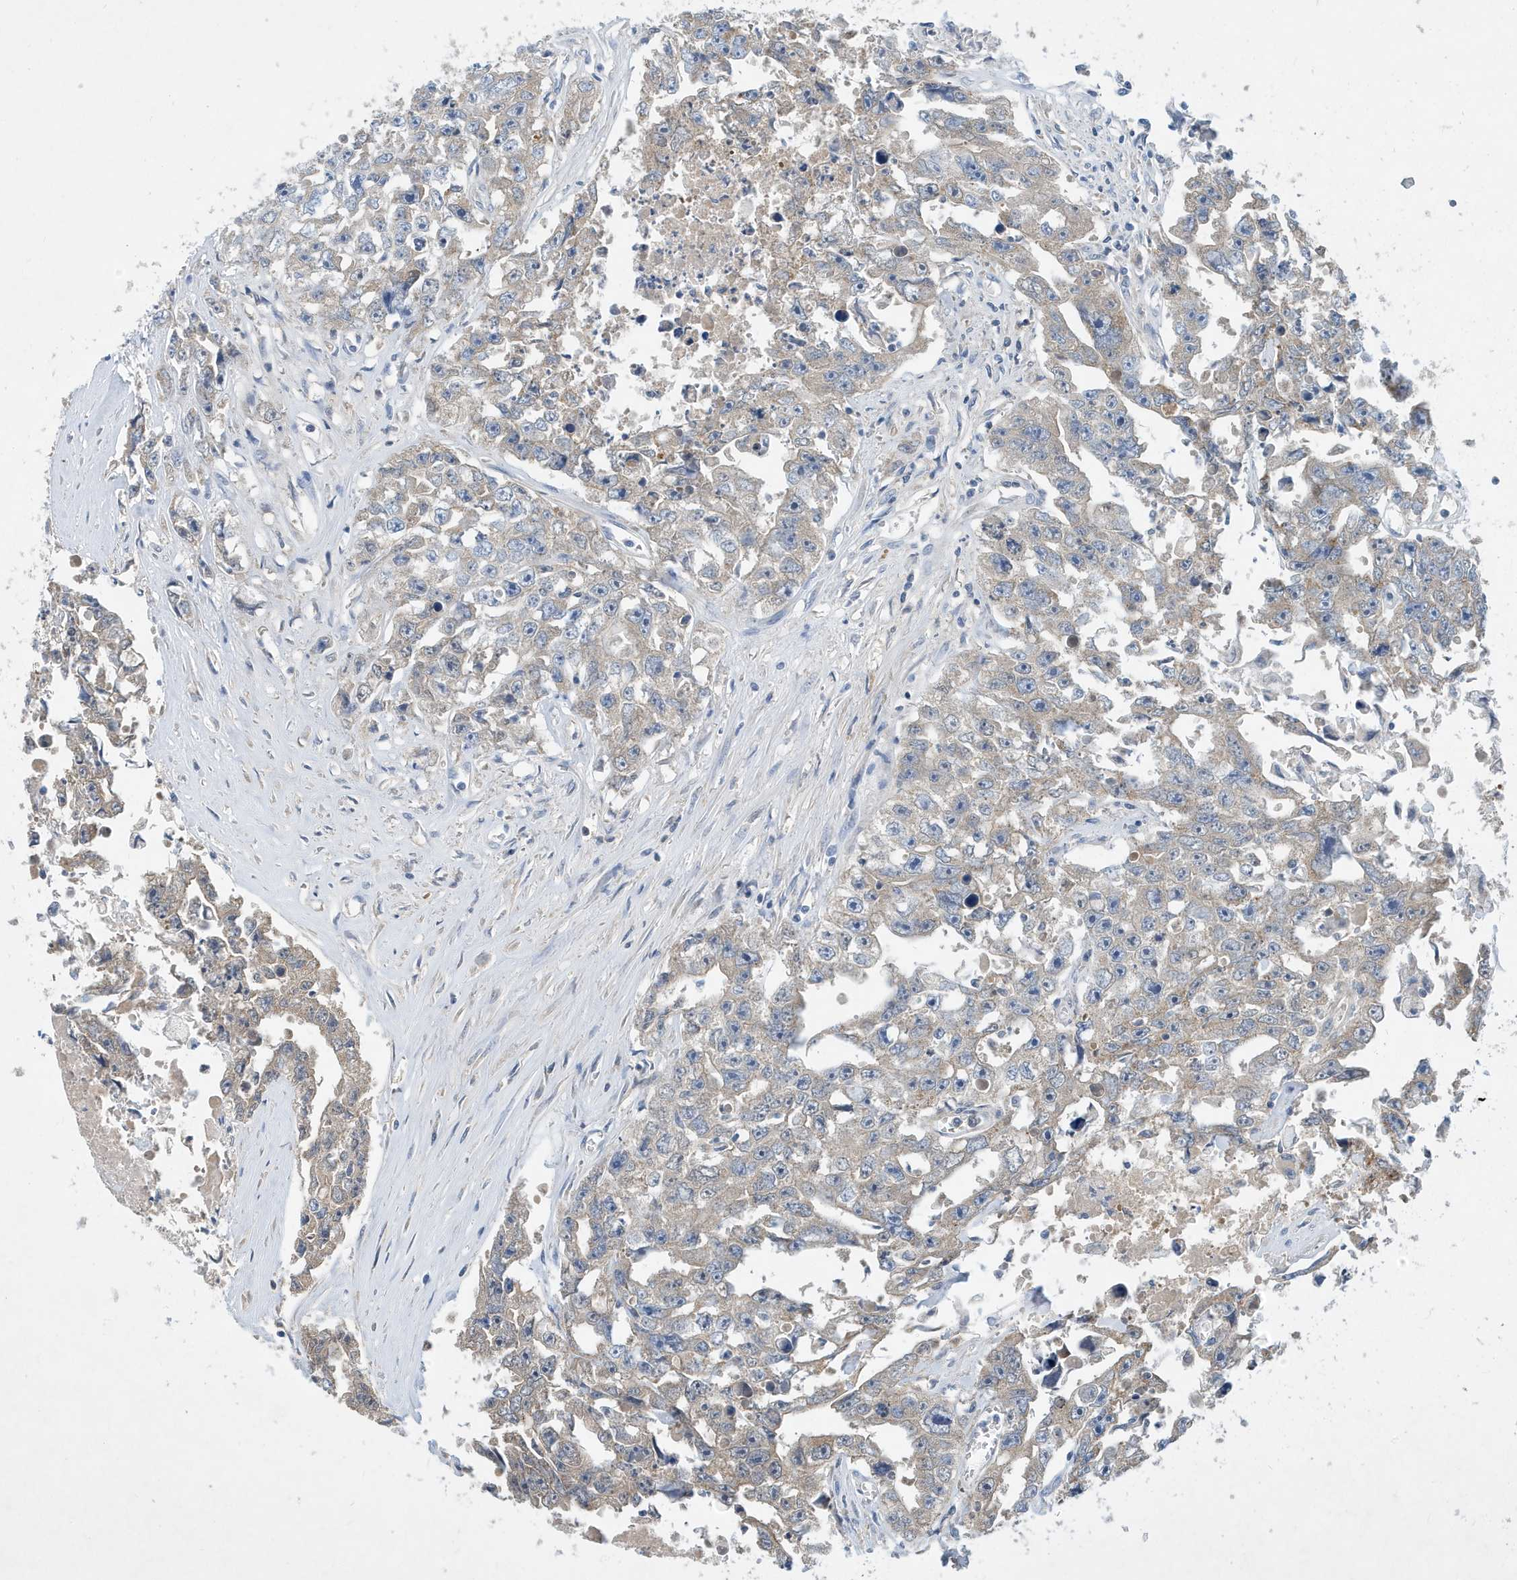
{"staining": {"intensity": "weak", "quantity": "<25%", "location": "cytoplasmic/membranous"}, "tissue": "testis cancer", "cell_type": "Tumor cells", "image_type": "cancer", "snomed": [{"axis": "morphology", "description": "Seminoma, NOS"}, {"axis": "morphology", "description": "Carcinoma, Embryonal, NOS"}, {"axis": "topography", "description": "Testis"}], "caption": "A high-resolution micrograph shows immunohistochemistry (IHC) staining of testis embryonal carcinoma, which displays no significant staining in tumor cells.", "gene": "STK19", "patient": {"sex": "male", "age": 43}}